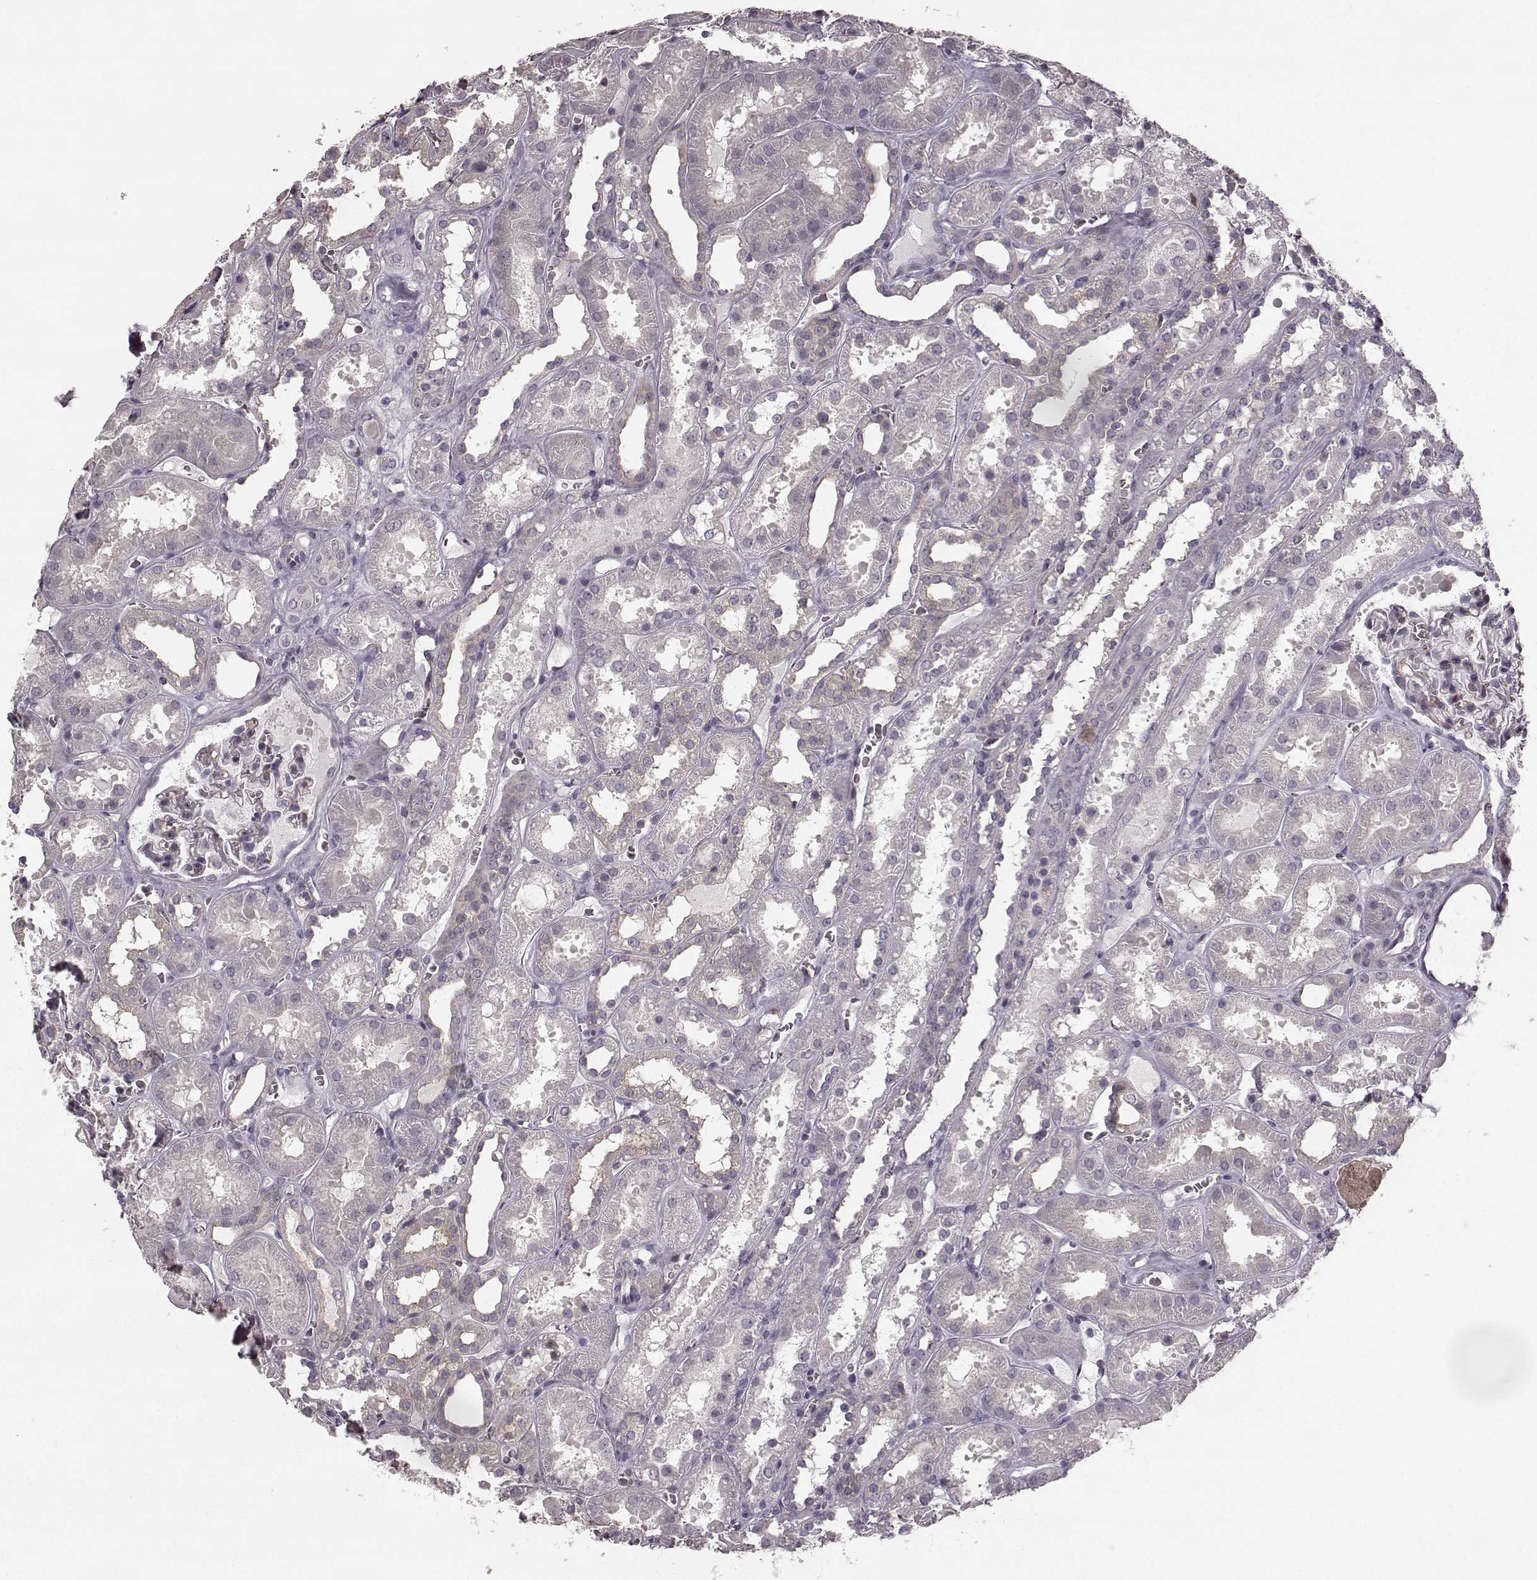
{"staining": {"intensity": "negative", "quantity": "none", "location": "none"}, "tissue": "kidney", "cell_type": "Cells in glomeruli", "image_type": "normal", "snomed": [{"axis": "morphology", "description": "Normal tissue, NOS"}, {"axis": "topography", "description": "Kidney"}], "caption": "Protein analysis of unremarkable kidney shows no significant positivity in cells in glomeruli.", "gene": "PRKCE", "patient": {"sex": "female", "age": 41}}